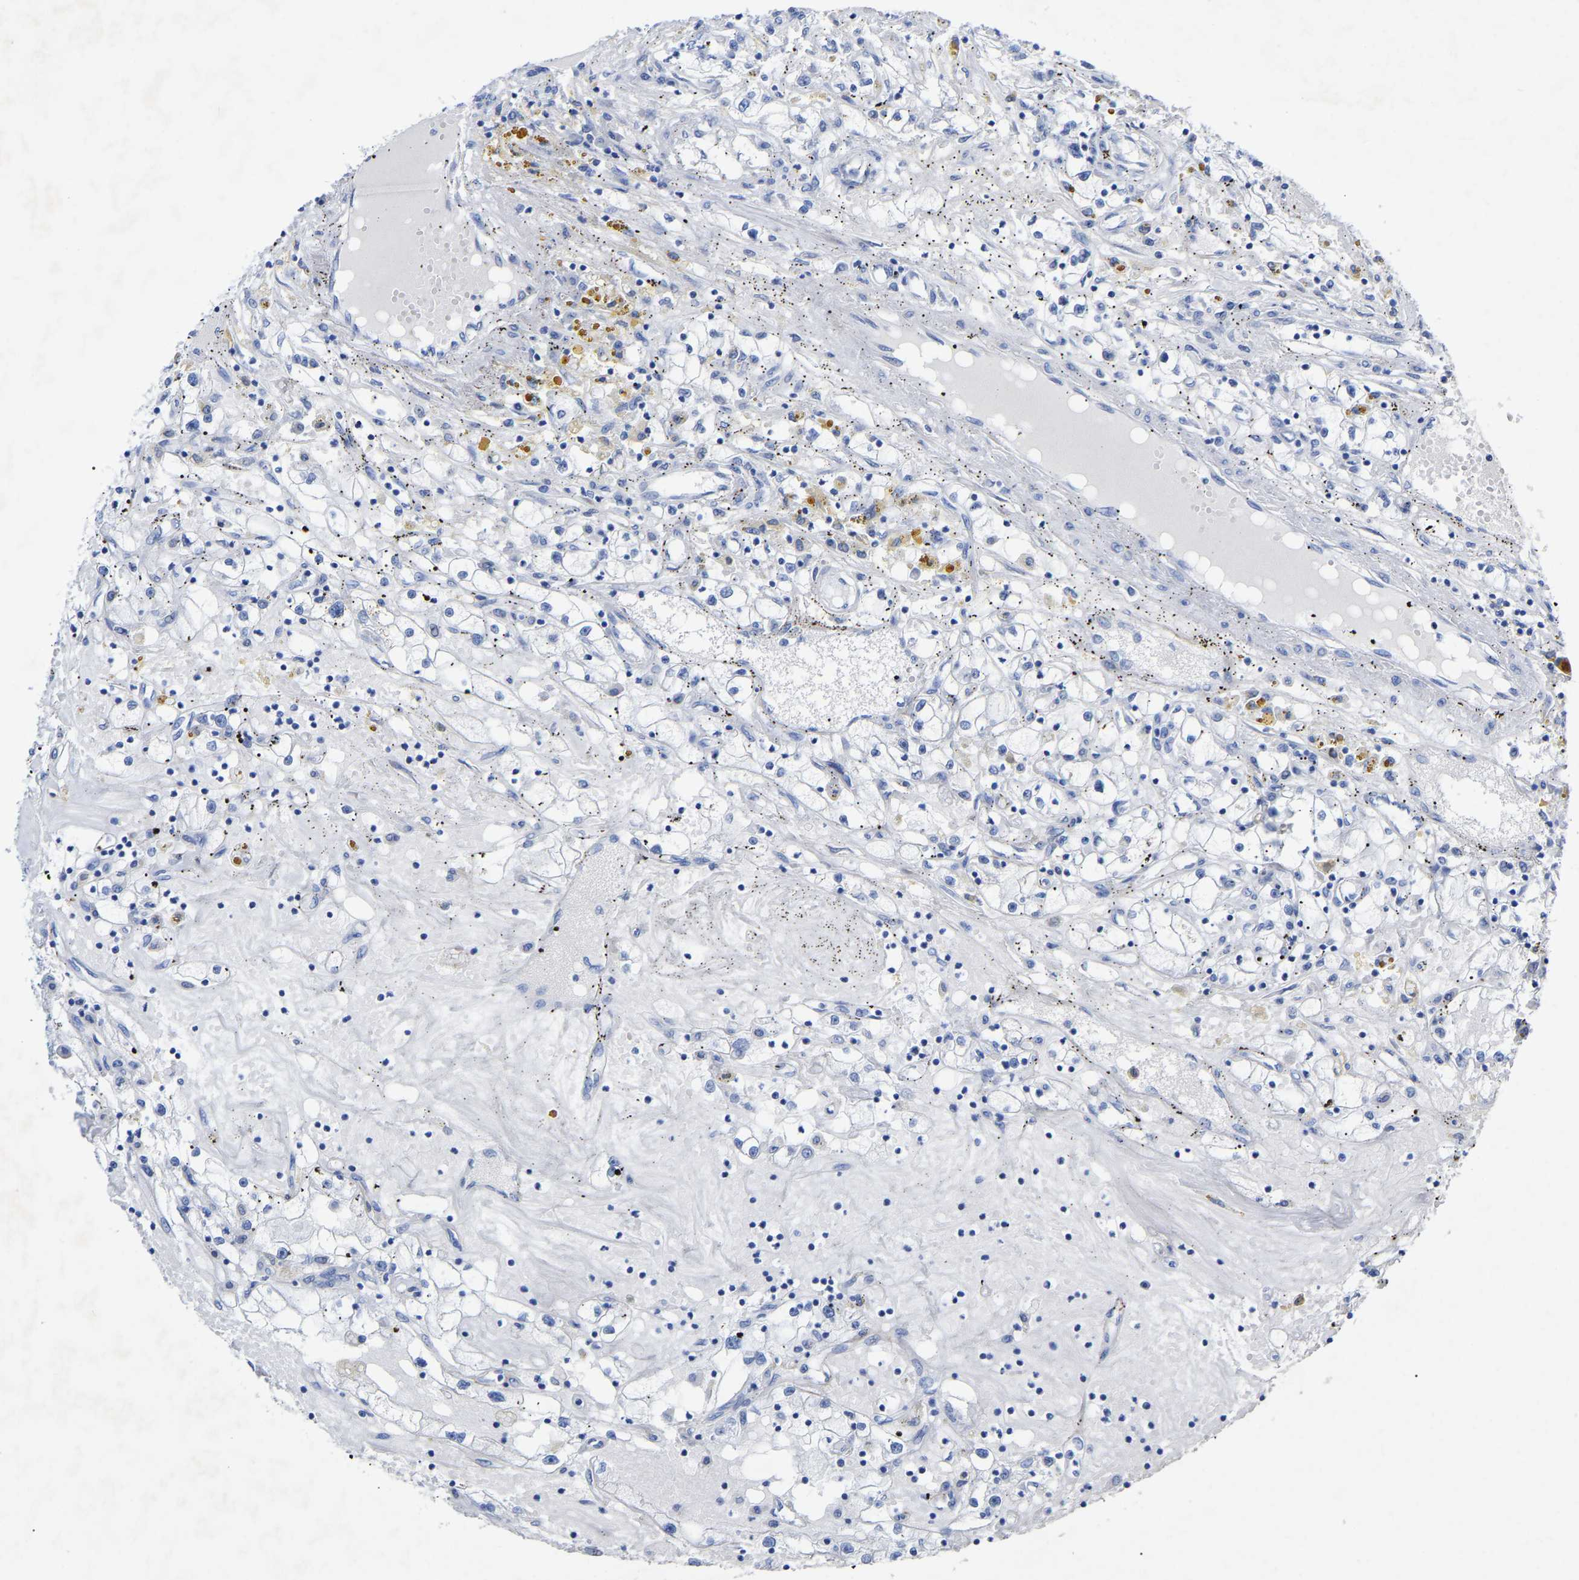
{"staining": {"intensity": "negative", "quantity": "none", "location": "none"}, "tissue": "renal cancer", "cell_type": "Tumor cells", "image_type": "cancer", "snomed": [{"axis": "morphology", "description": "Adenocarcinoma, NOS"}, {"axis": "topography", "description": "Kidney"}], "caption": "This is an immunohistochemistry image of renal cancer. There is no positivity in tumor cells.", "gene": "HAPLN1", "patient": {"sex": "male", "age": 56}}